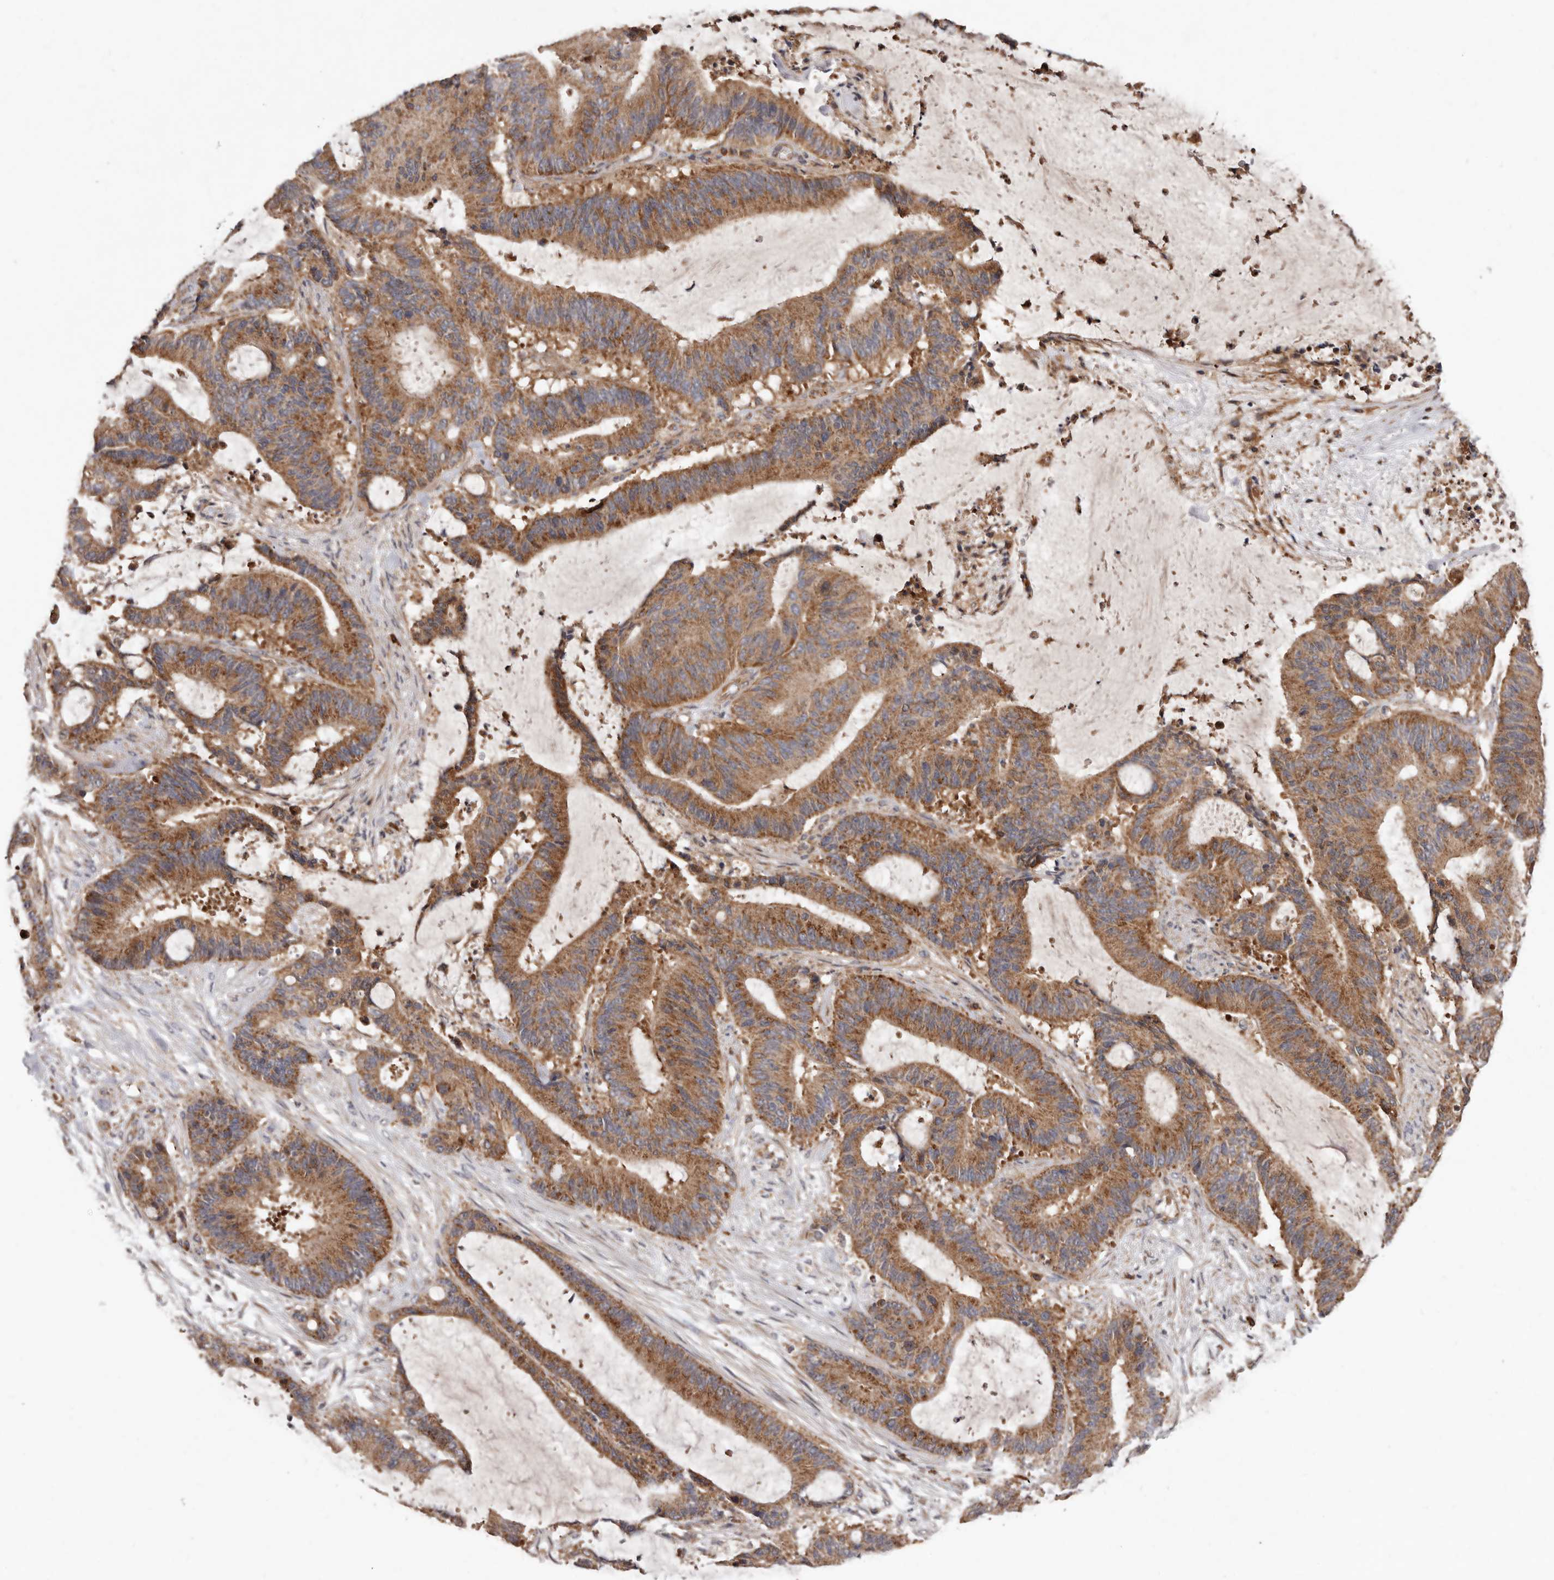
{"staining": {"intensity": "moderate", "quantity": ">75%", "location": "cytoplasmic/membranous"}, "tissue": "liver cancer", "cell_type": "Tumor cells", "image_type": "cancer", "snomed": [{"axis": "morphology", "description": "Normal tissue, NOS"}, {"axis": "morphology", "description": "Cholangiocarcinoma"}, {"axis": "topography", "description": "Liver"}, {"axis": "topography", "description": "Peripheral nerve tissue"}], "caption": "Immunohistochemical staining of human cholangiocarcinoma (liver) displays medium levels of moderate cytoplasmic/membranous staining in approximately >75% of tumor cells.", "gene": "GOT1L1", "patient": {"sex": "female", "age": 73}}